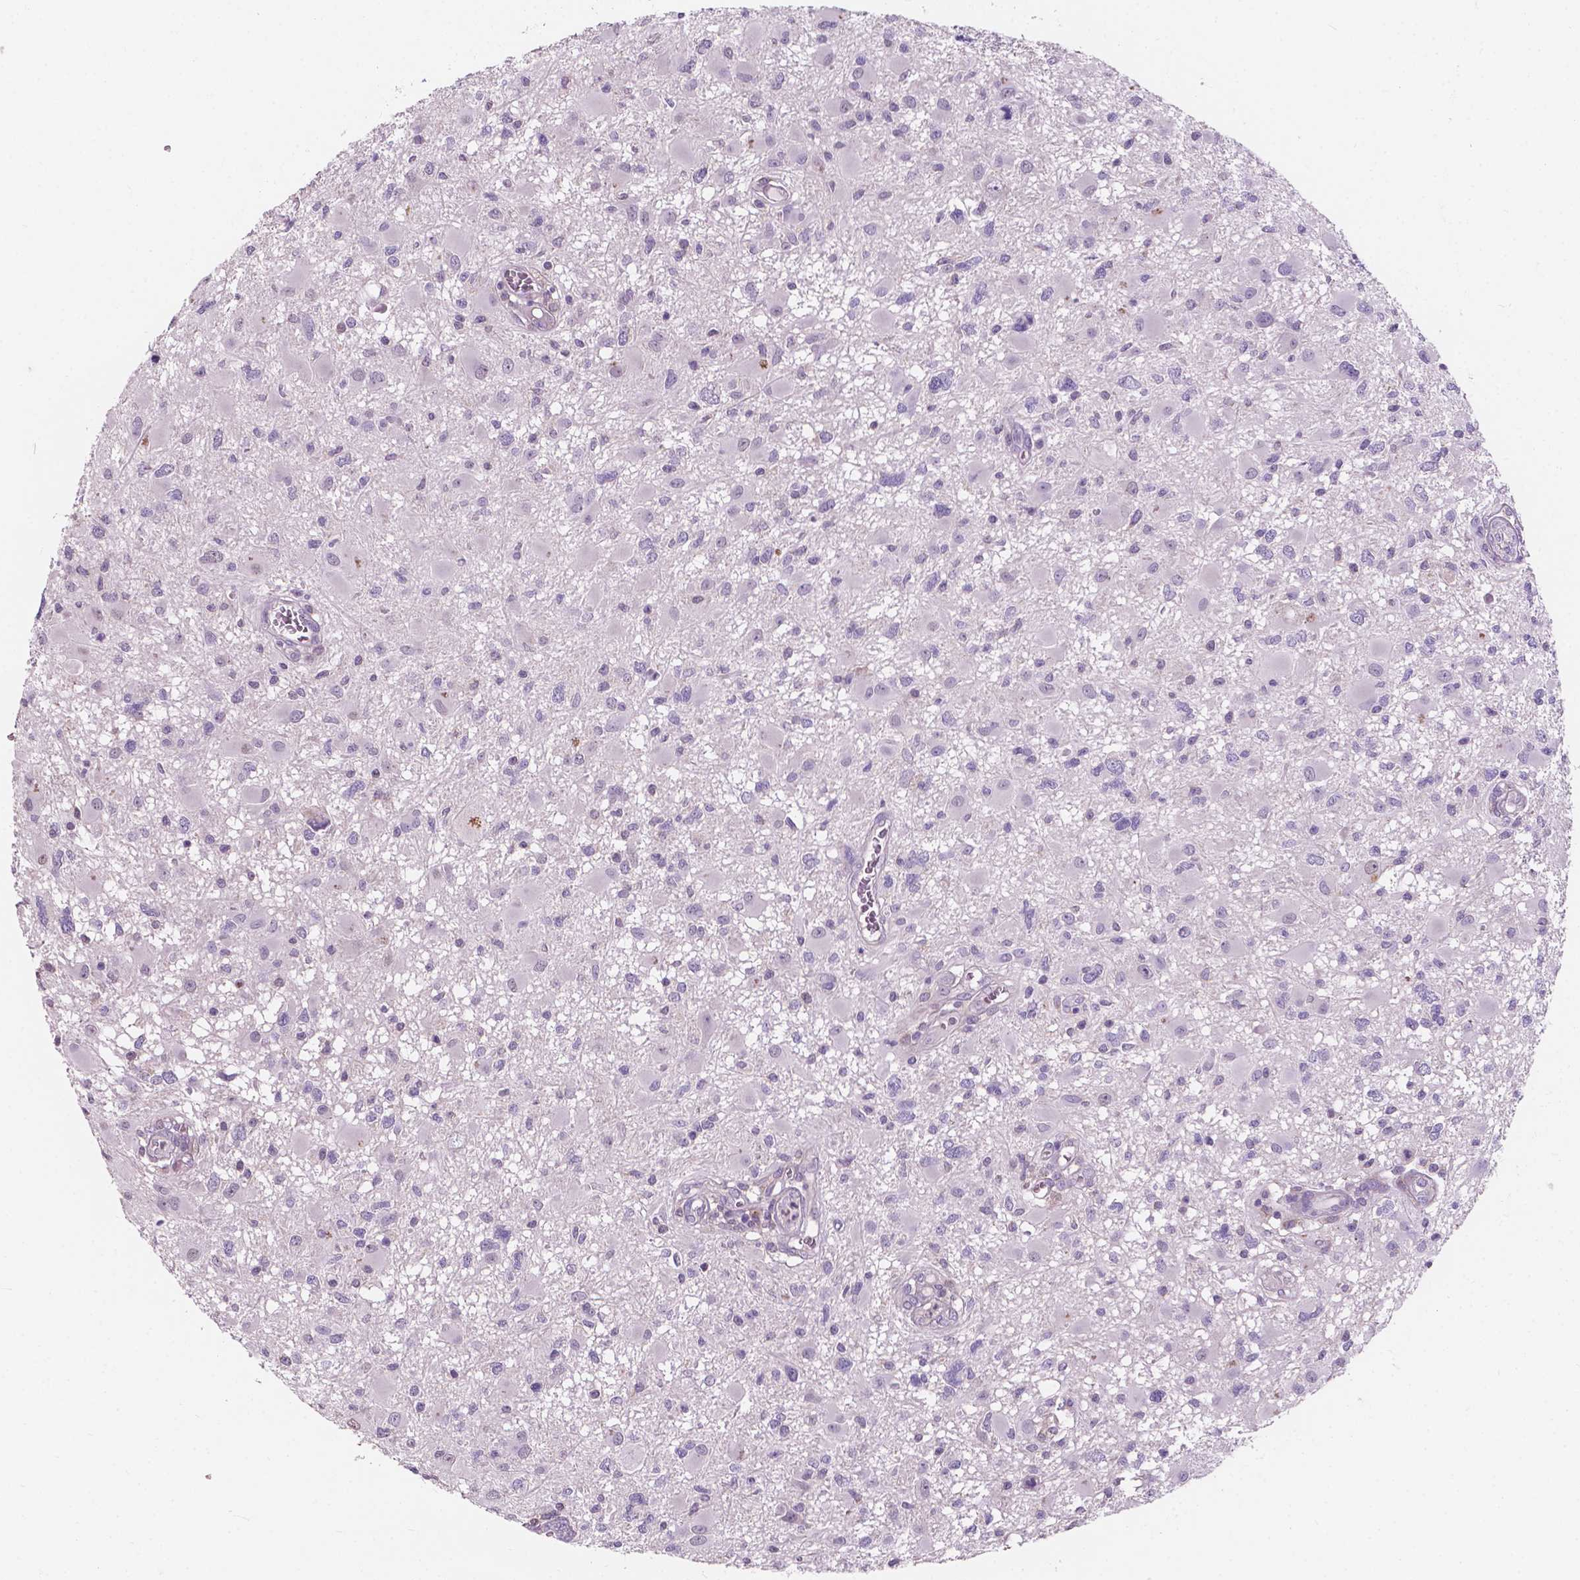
{"staining": {"intensity": "negative", "quantity": "none", "location": "none"}, "tissue": "glioma", "cell_type": "Tumor cells", "image_type": "cancer", "snomed": [{"axis": "morphology", "description": "Glioma, malignant, High grade"}, {"axis": "topography", "description": "Brain"}], "caption": "The histopathology image reveals no staining of tumor cells in glioma.", "gene": "IREB2", "patient": {"sex": "male", "age": 54}}